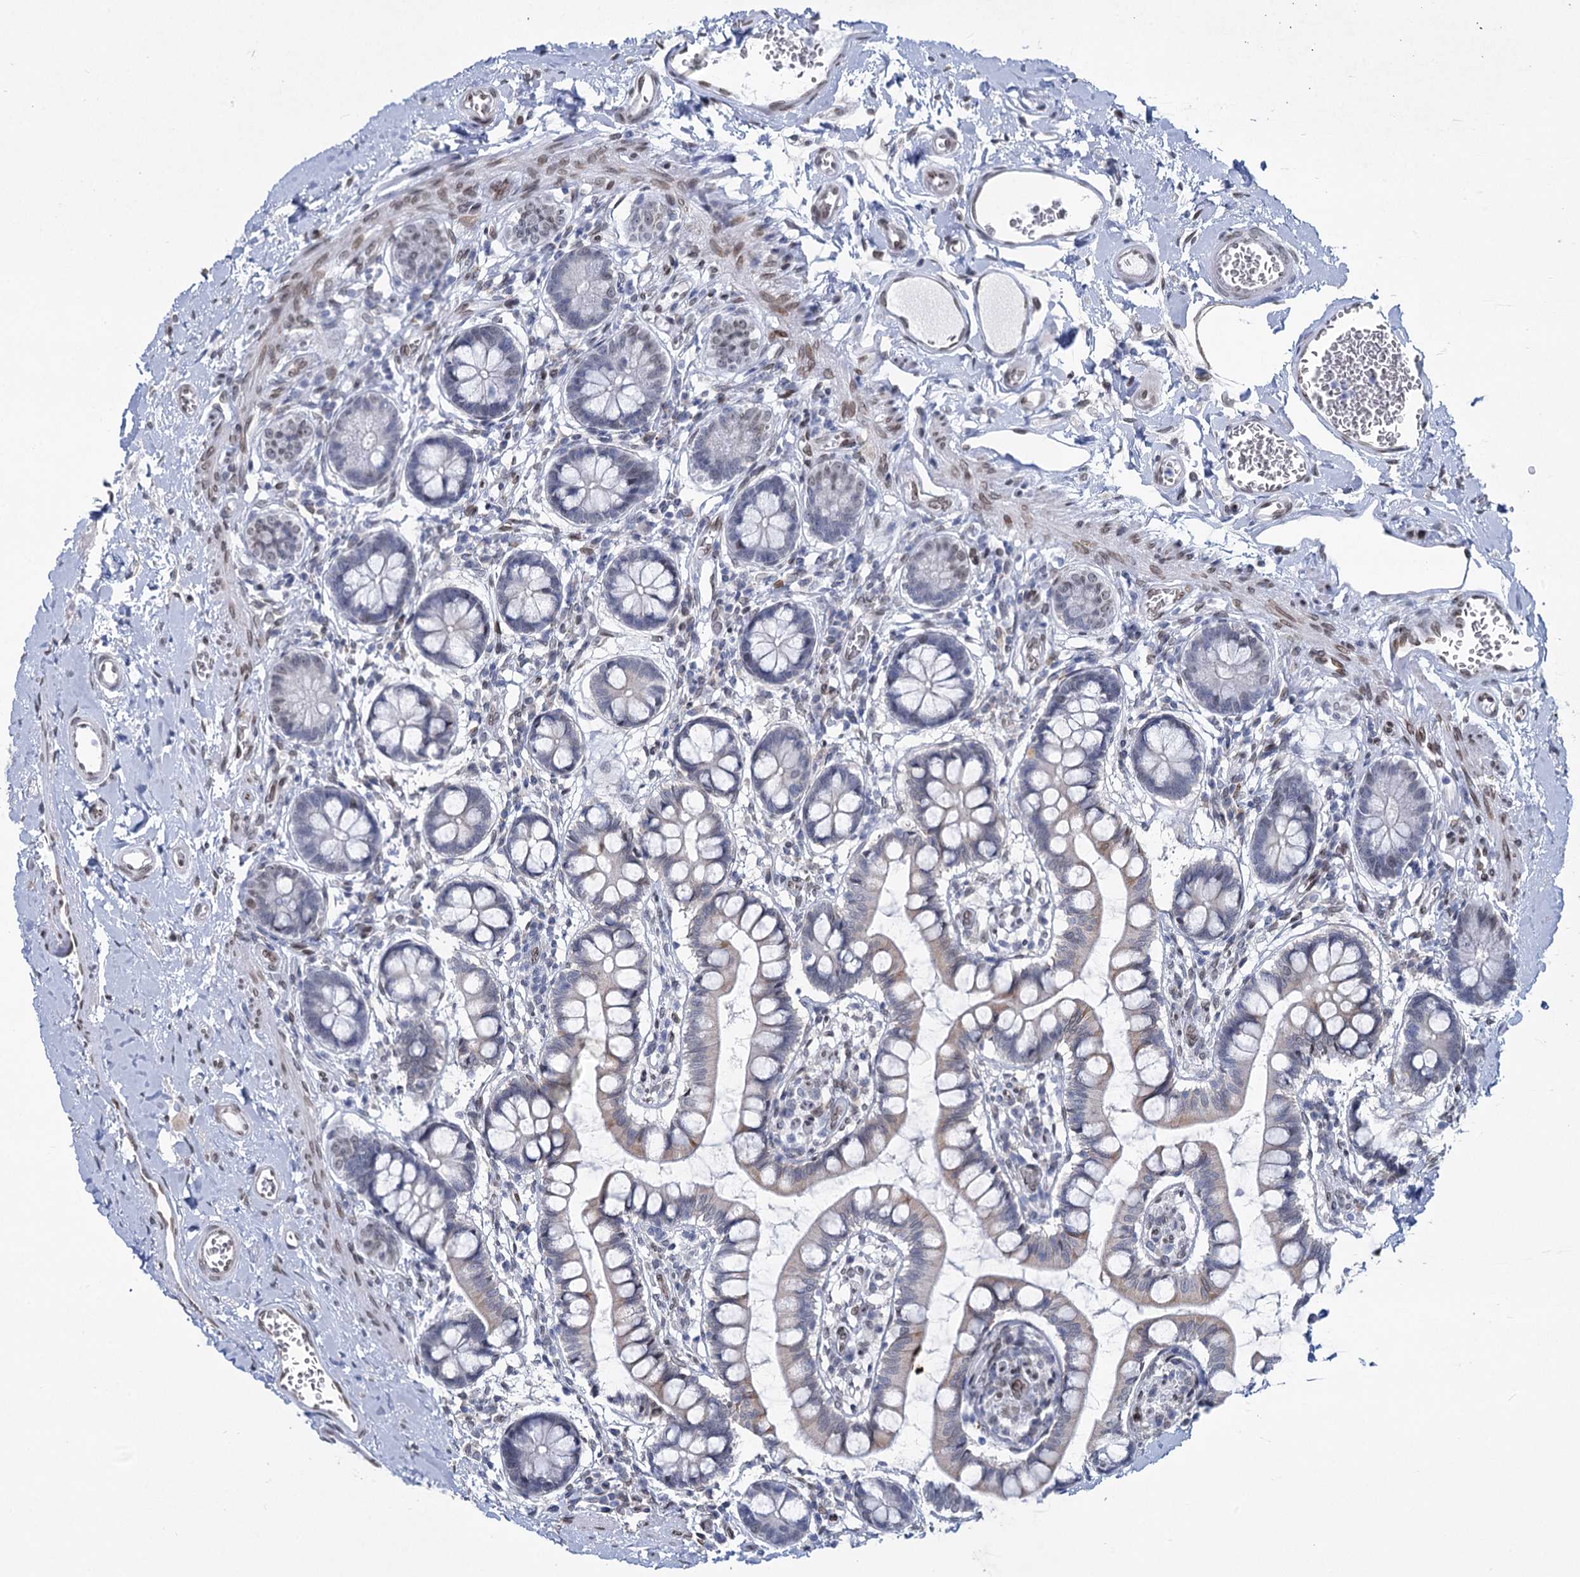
{"staining": {"intensity": "moderate", "quantity": "25%-75%", "location": "cytoplasmic/membranous,nuclear"}, "tissue": "small intestine", "cell_type": "Glandular cells", "image_type": "normal", "snomed": [{"axis": "morphology", "description": "Normal tissue, NOS"}, {"axis": "topography", "description": "Small intestine"}], "caption": "Immunohistochemistry staining of benign small intestine, which exhibits medium levels of moderate cytoplasmic/membranous,nuclear positivity in approximately 25%-75% of glandular cells indicating moderate cytoplasmic/membranous,nuclear protein positivity. The staining was performed using DAB (3,3'-diaminobenzidine) (brown) for protein detection and nuclei were counterstained in hematoxylin (blue).", "gene": "PRSS35", "patient": {"sex": "male", "age": 52}}